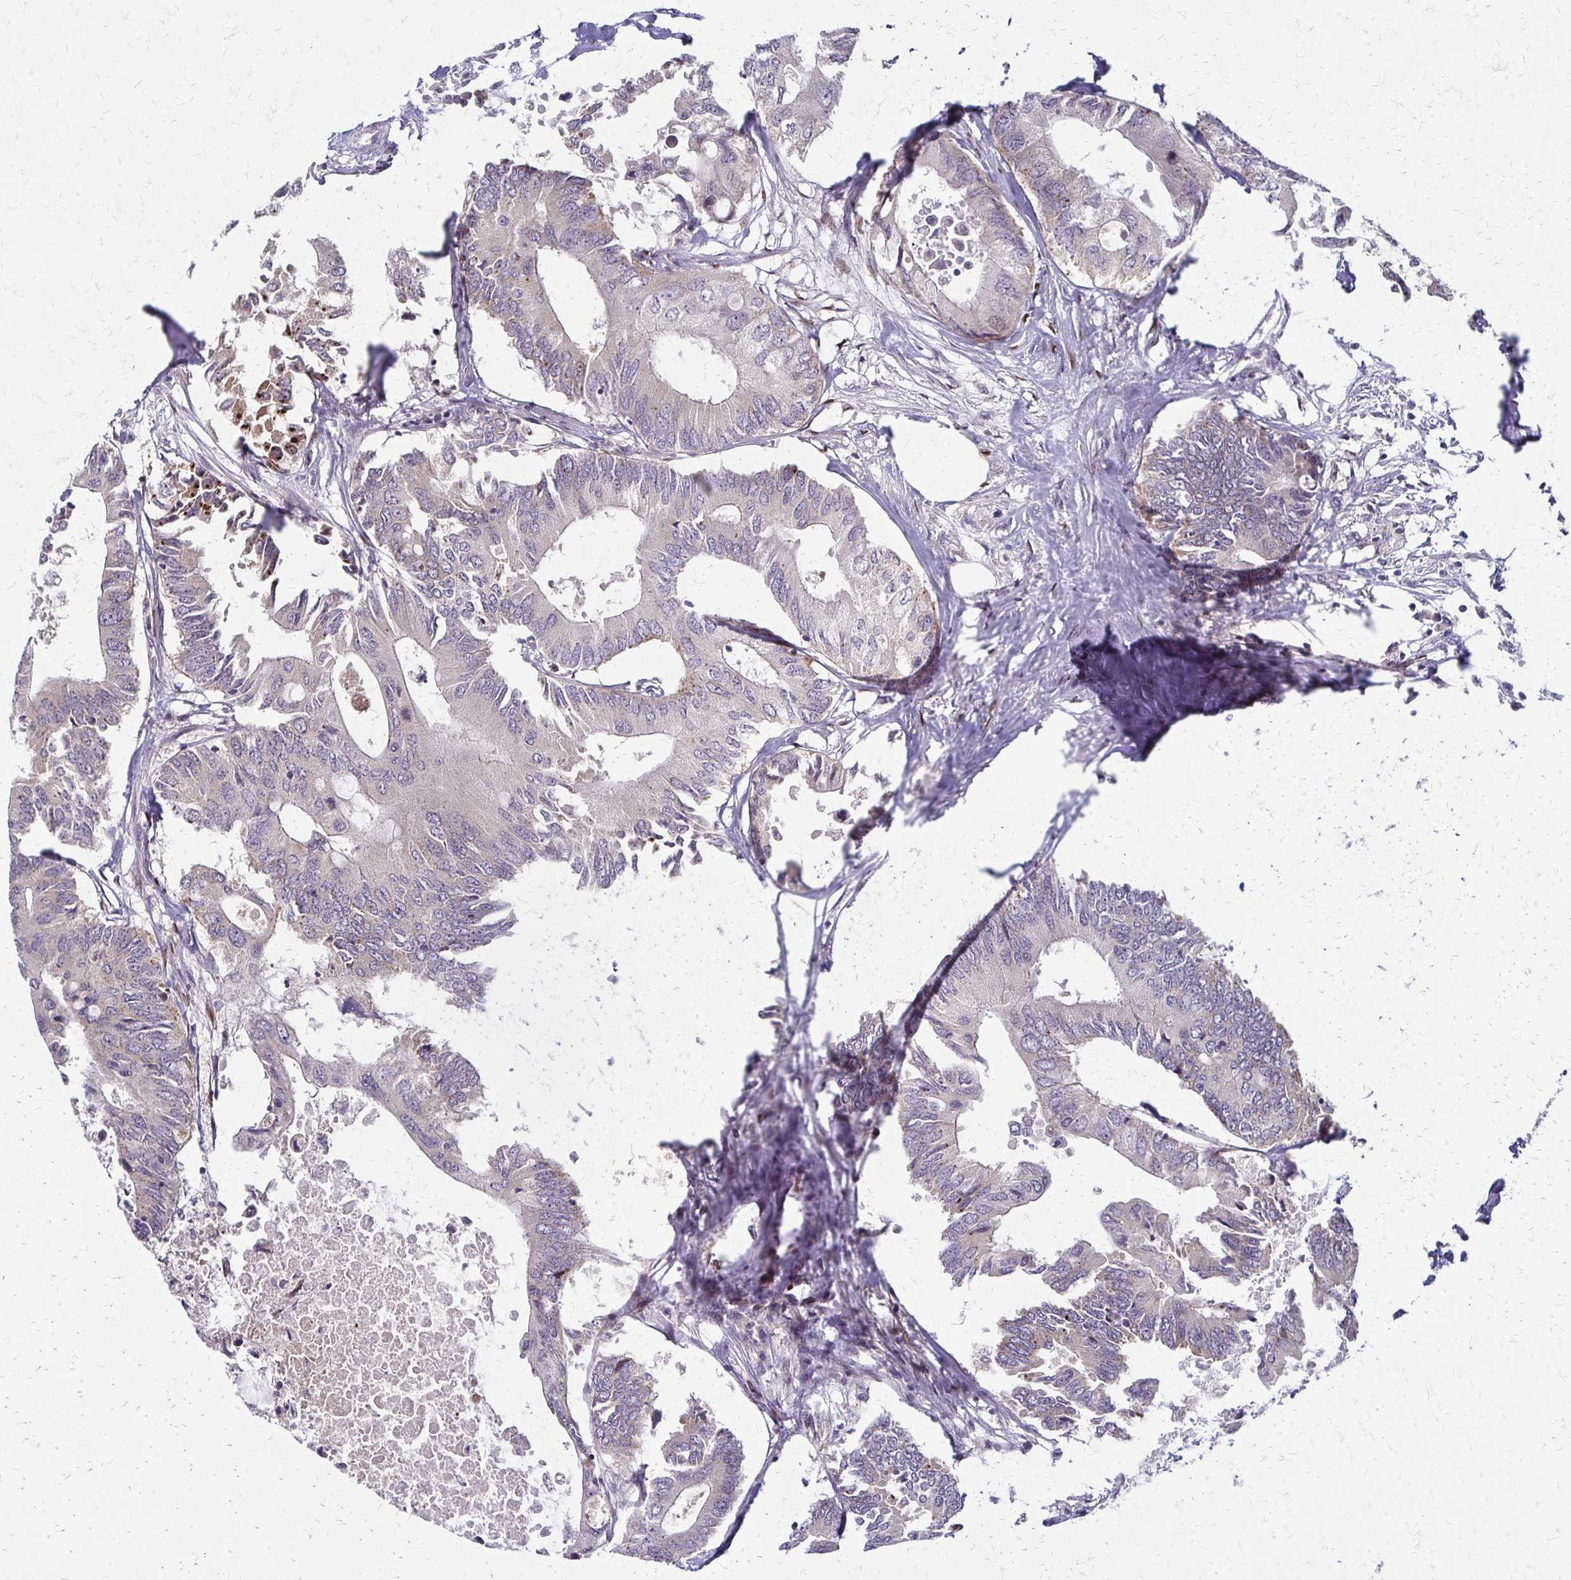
{"staining": {"intensity": "weak", "quantity": "25%-75%", "location": "cytoplasmic/membranous"}, "tissue": "colorectal cancer", "cell_type": "Tumor cells", "image_type": "cancer", "snomed": [{"axis": "morphology", "description": "Adenocarcinoma, NOS"}, {"axis": "topography", "description": "Colon"}], "caption": "Protein expression analysis of colorectal adenocarcinoma reveals weak cytoplasmic/membranous staining in approximately 25%-75% of tumor cells. The staining was performed using DAB (3,3'-diaminobenzidine), with brown indicating positive protein expression. Nuclei are stained blue with hematoxylin.", "gene": "TRIR", "patient": {"sex": "male", "age": 71}}